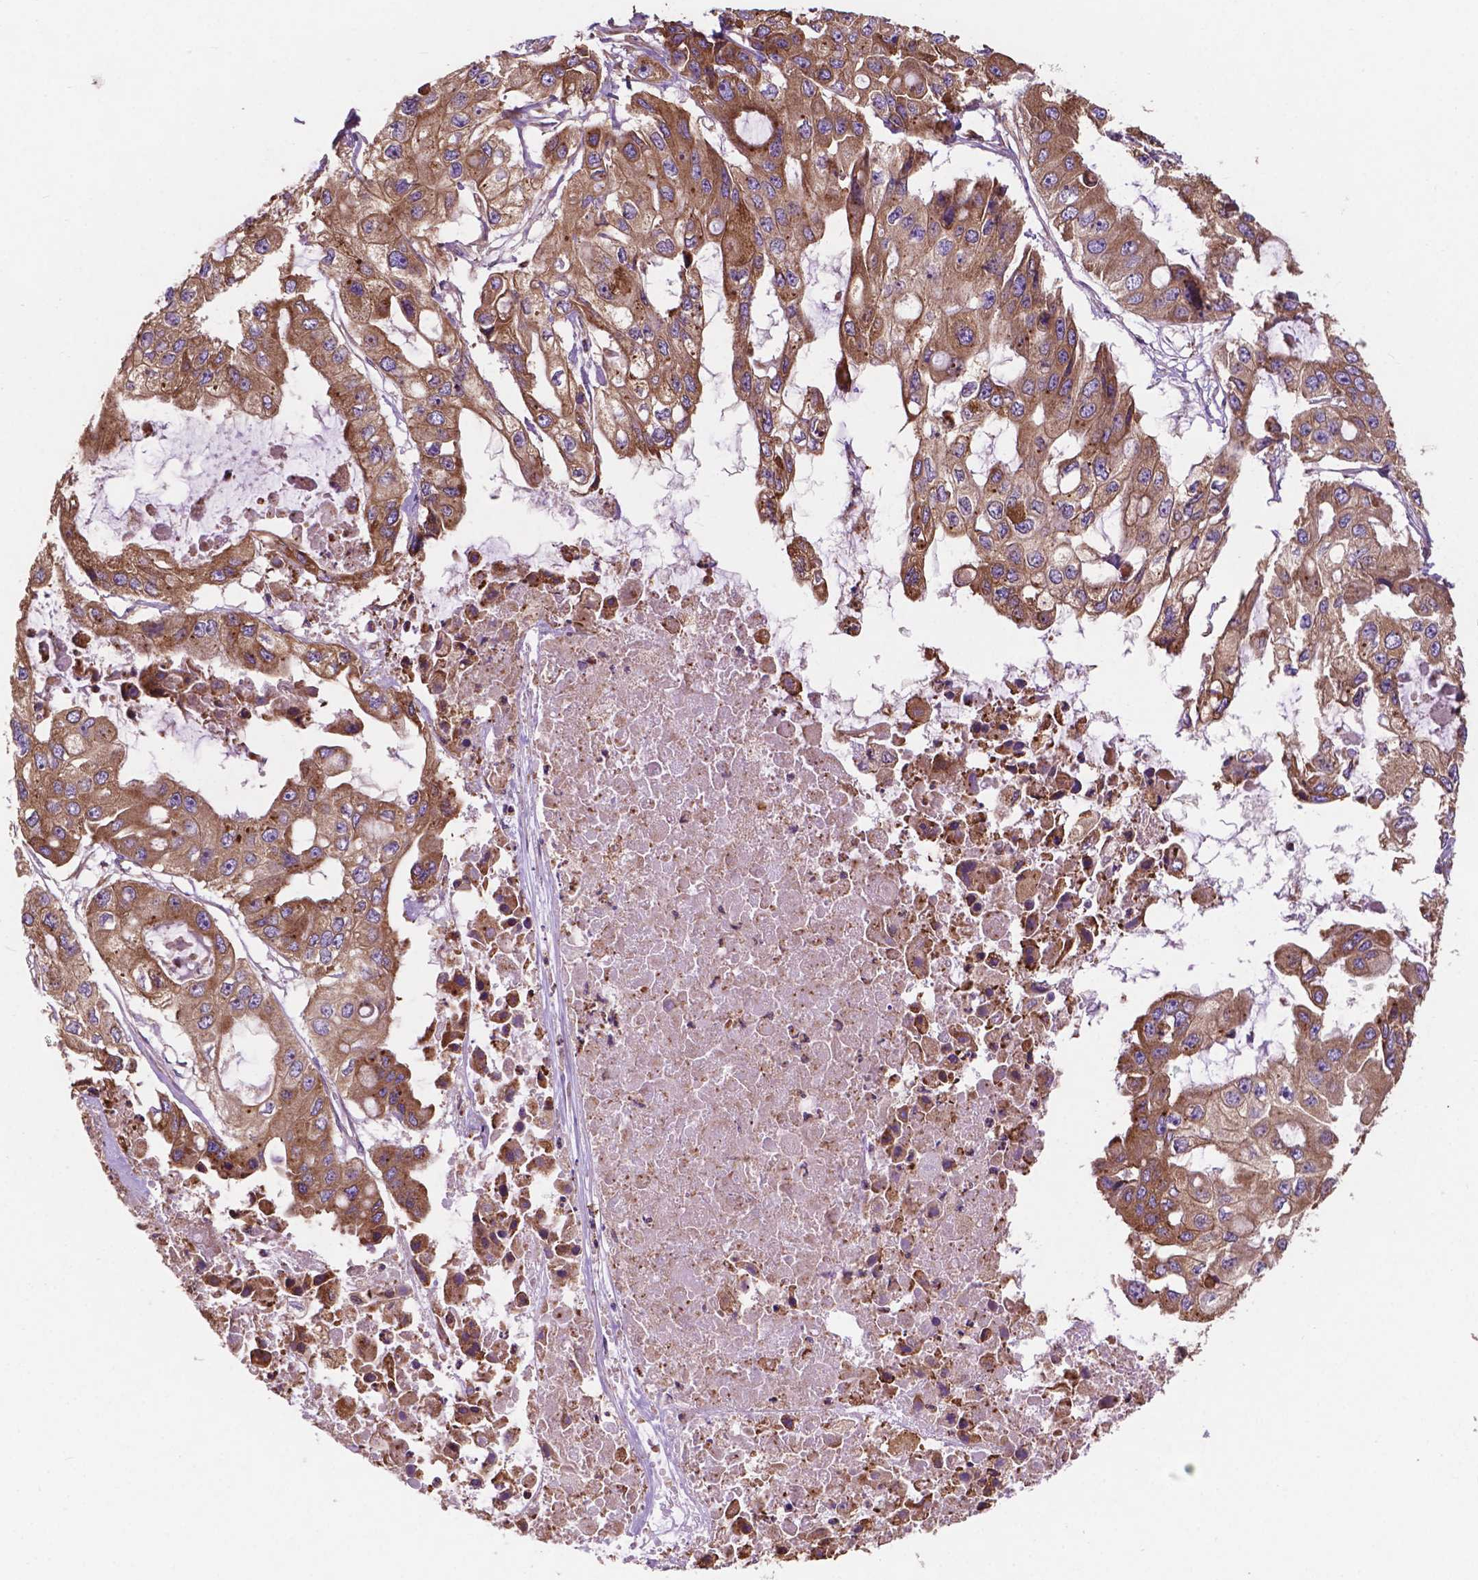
{"staining": {"intensity": "moderate", "quantity": ">75%", "location": "cytoplasmic/membranous"}, "tissue": "ovarian cancer", "cell_type": "Tumor cells", "image_type": "cancer", "snomed": [{"axis": "morphology", "description": "Cystadenocarcinoma, serous, NOS"}, {"axis": "topography", "description": "Ovary"}], "caption": "Immunohistochemistry (IHC) staining of ovarian cancer (serous cystadenocarcinoma), which demonstrates medium levels of moderate cytoplasmic/membranous staining in about >75% of tumor cells indicating moderate cytoplasmic/membranous protein positivity. The staining was performed using DAB (3,3'-diaminobenzidine) (brown) for protein detection and nuclei were counterstained in hematoxylin (blue).", "gene": "CCDC71L", "patient": {"sex": "female", "age": 56}}